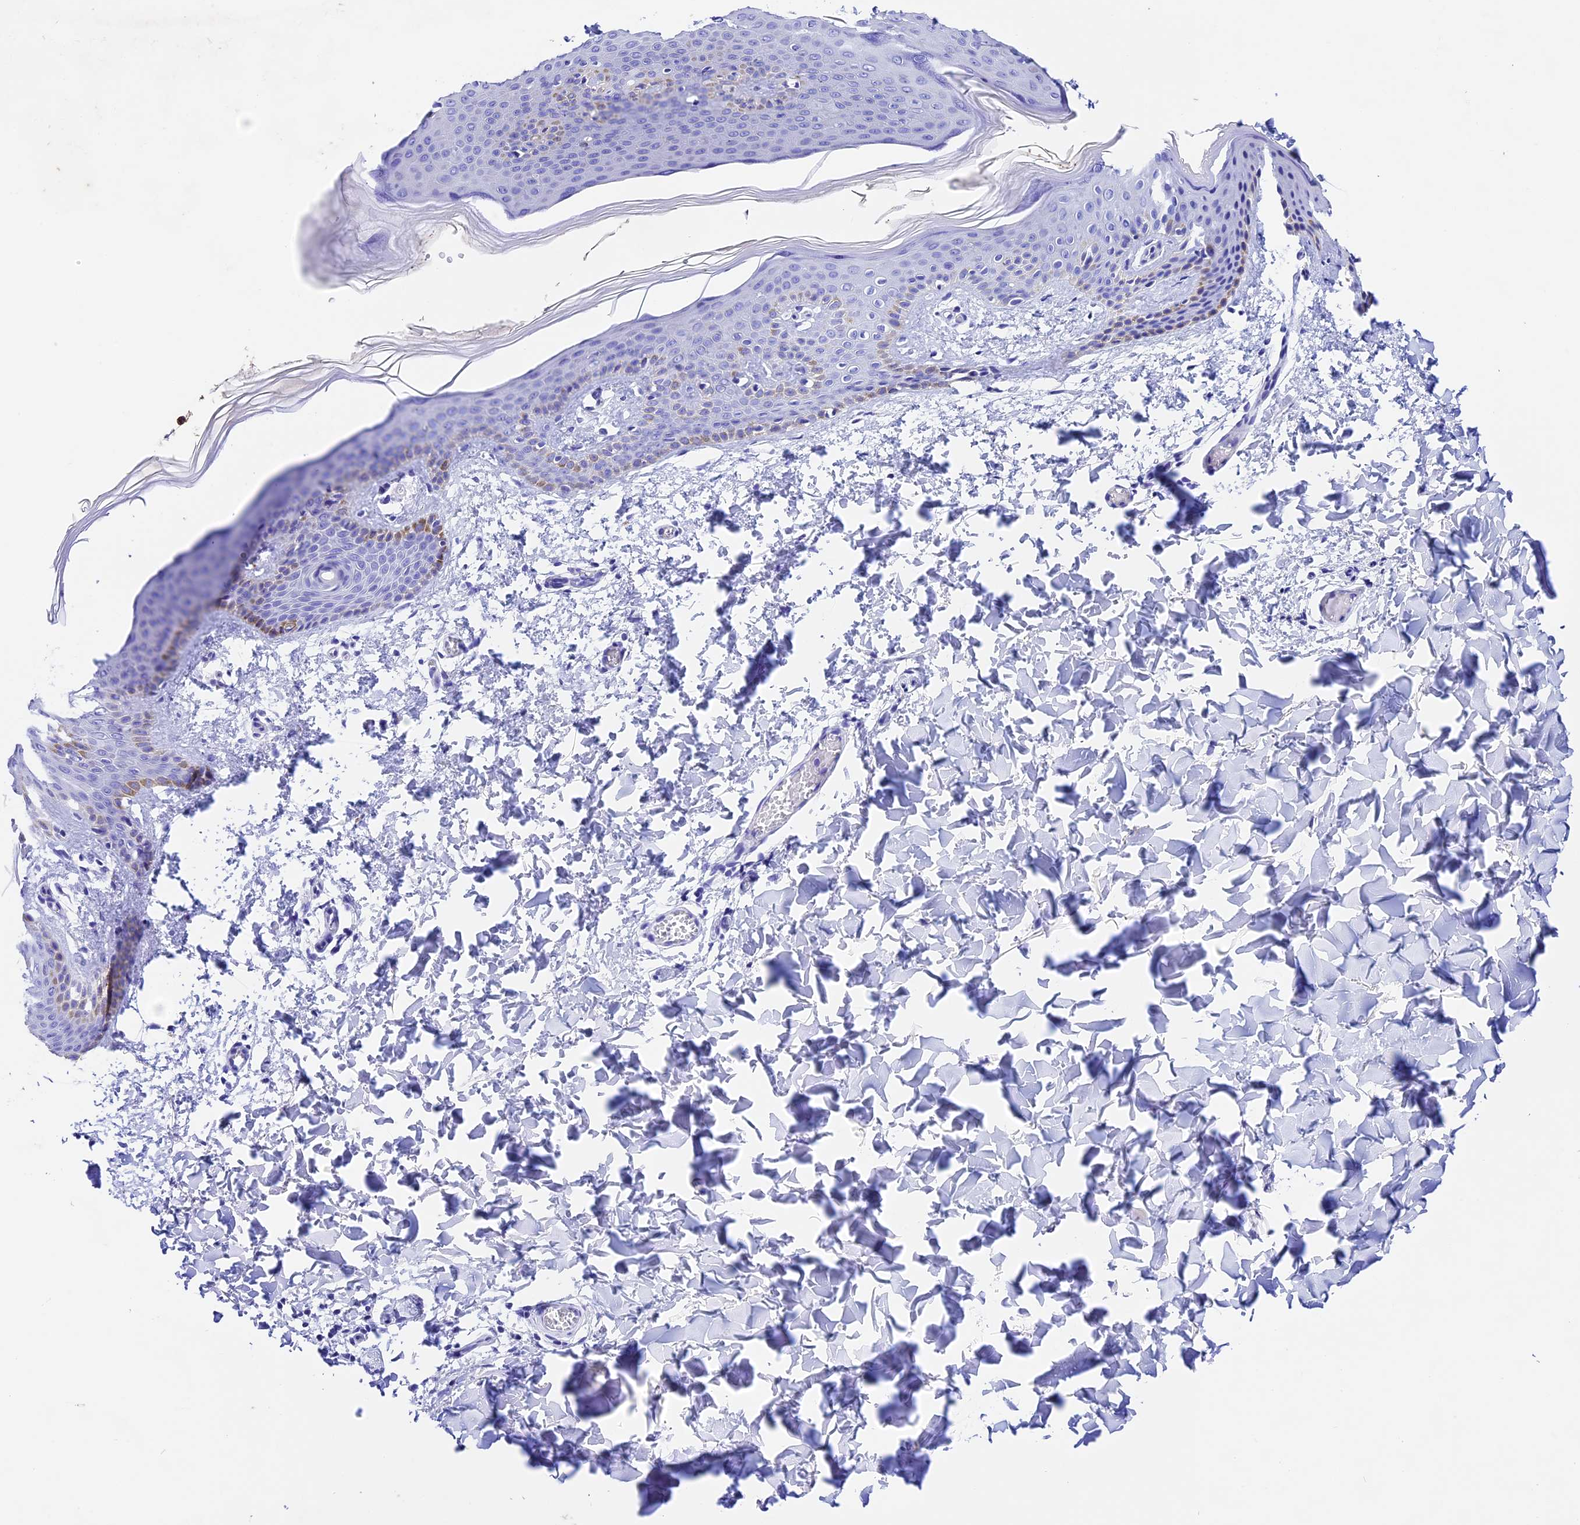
{"staining": {"intensity": "negative", "quantity": "none", "location": "none"}, "tissue": "skin", "cell_type": "Fibroblasts", "image_type": "normal", "snomed": [{"axis": "morphology", "description": "Normal tissue, NOS"}, {"axis": "topography", "description": "Skin"}], "caption": "Immunohistochemistry of unremarkable skin demonstrates no expression in fibroblasts. (DAB (3,3'-diaminobenzidine) IHC with hematoxylin counter stain).", "gene": "PSG11", "patient": {"sex": "male", "age": 36}}